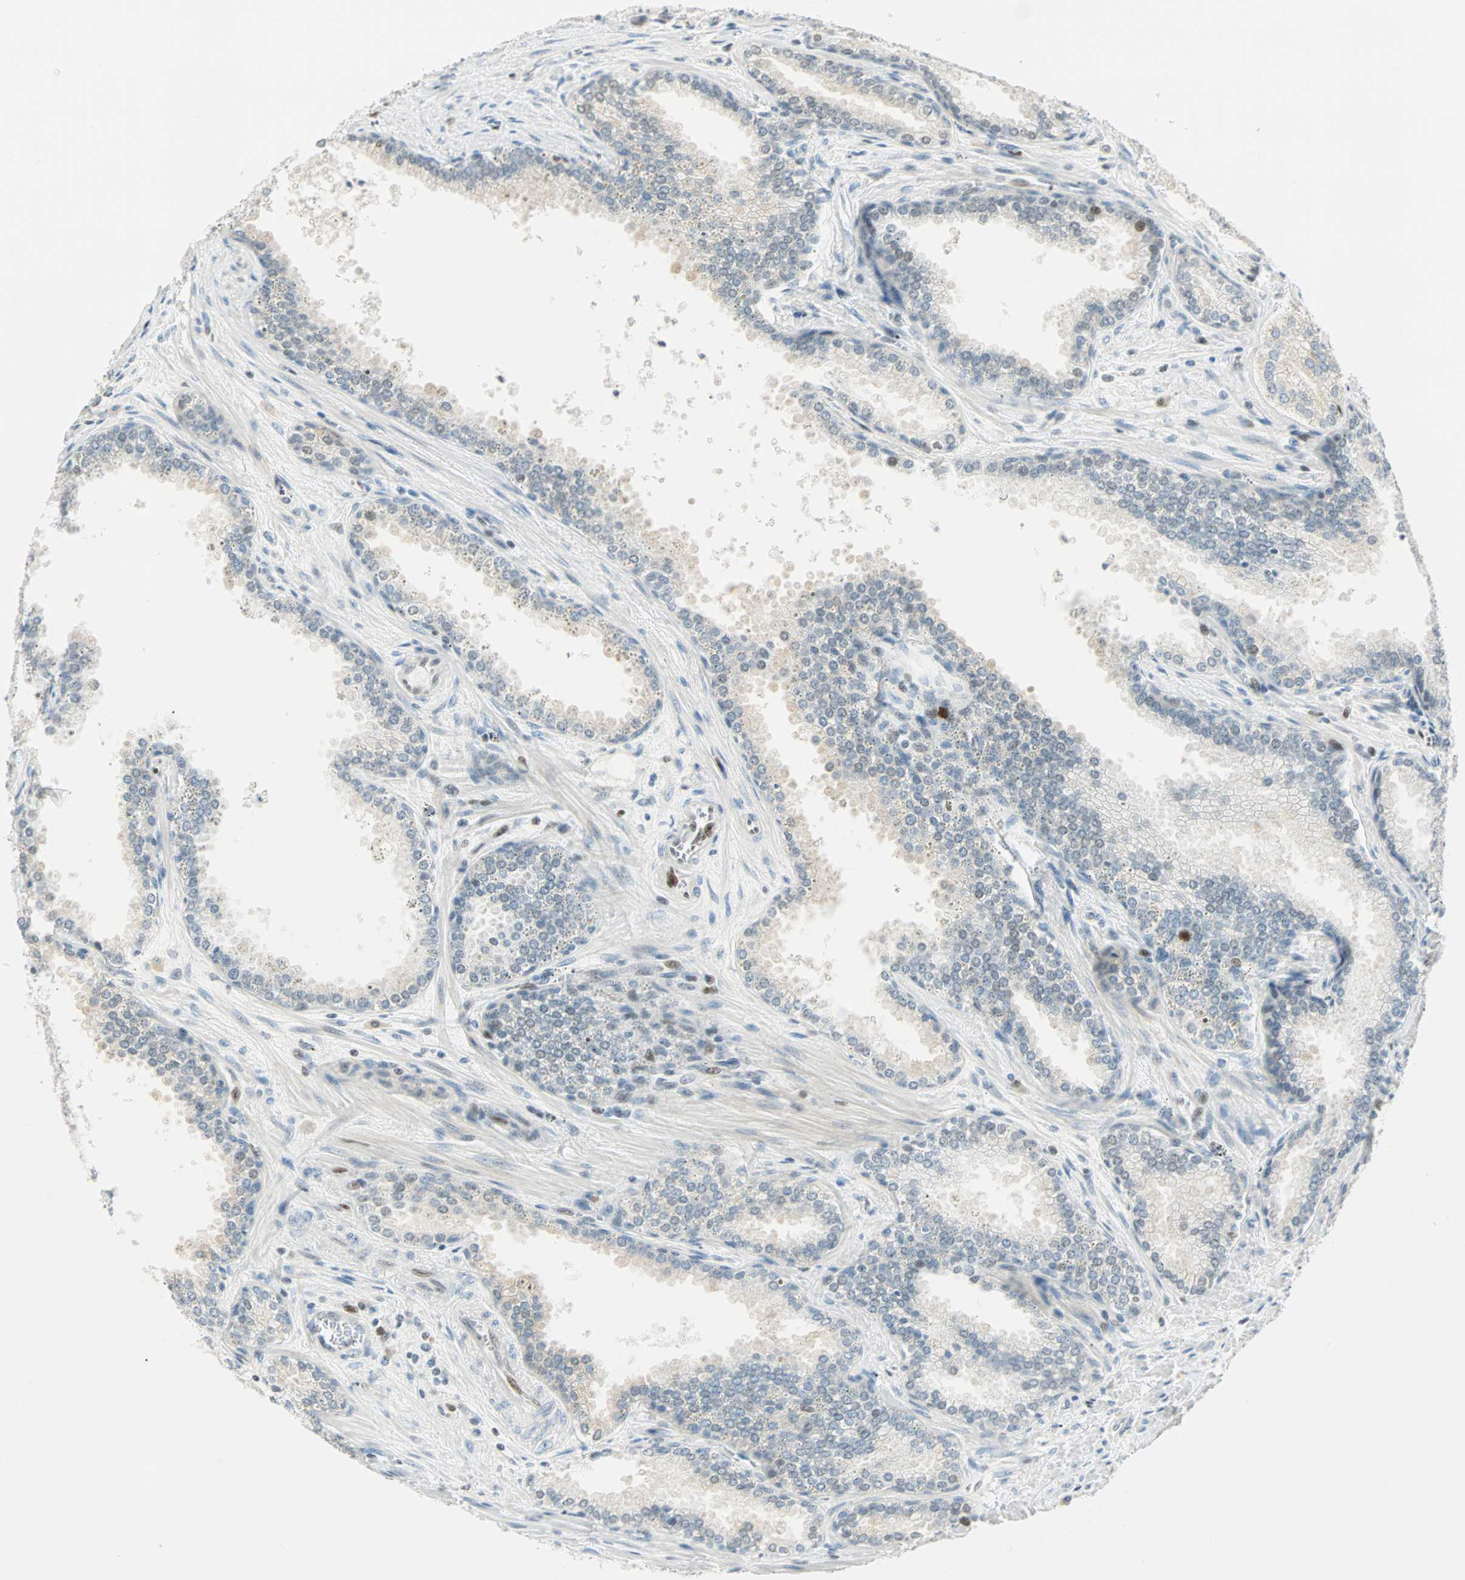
{"staining": {"intensity": "moderate", "quantity": "<25%", "location": "nuclear"}, "tissue": "prostate cancer", "cell_type": "Tumor cells", "image_type": "cancer", "snomed": [{"axis": "morphology", "description": "Adenocarcinoma, Low grade"}, {"axis": "topography", "description": "Prostate"}], "caption": "A photomicrograph of human prostate cancer (low-grade adenocarcinoma) stained for a protein exhibits moderate nuclear brown staining in tumor cells. Immunohistochemistry stains the protein of interest in brown and the nuclei are stained blue.", "gene": "MSX2", "patient": {"sex": "male", "age": 60}}